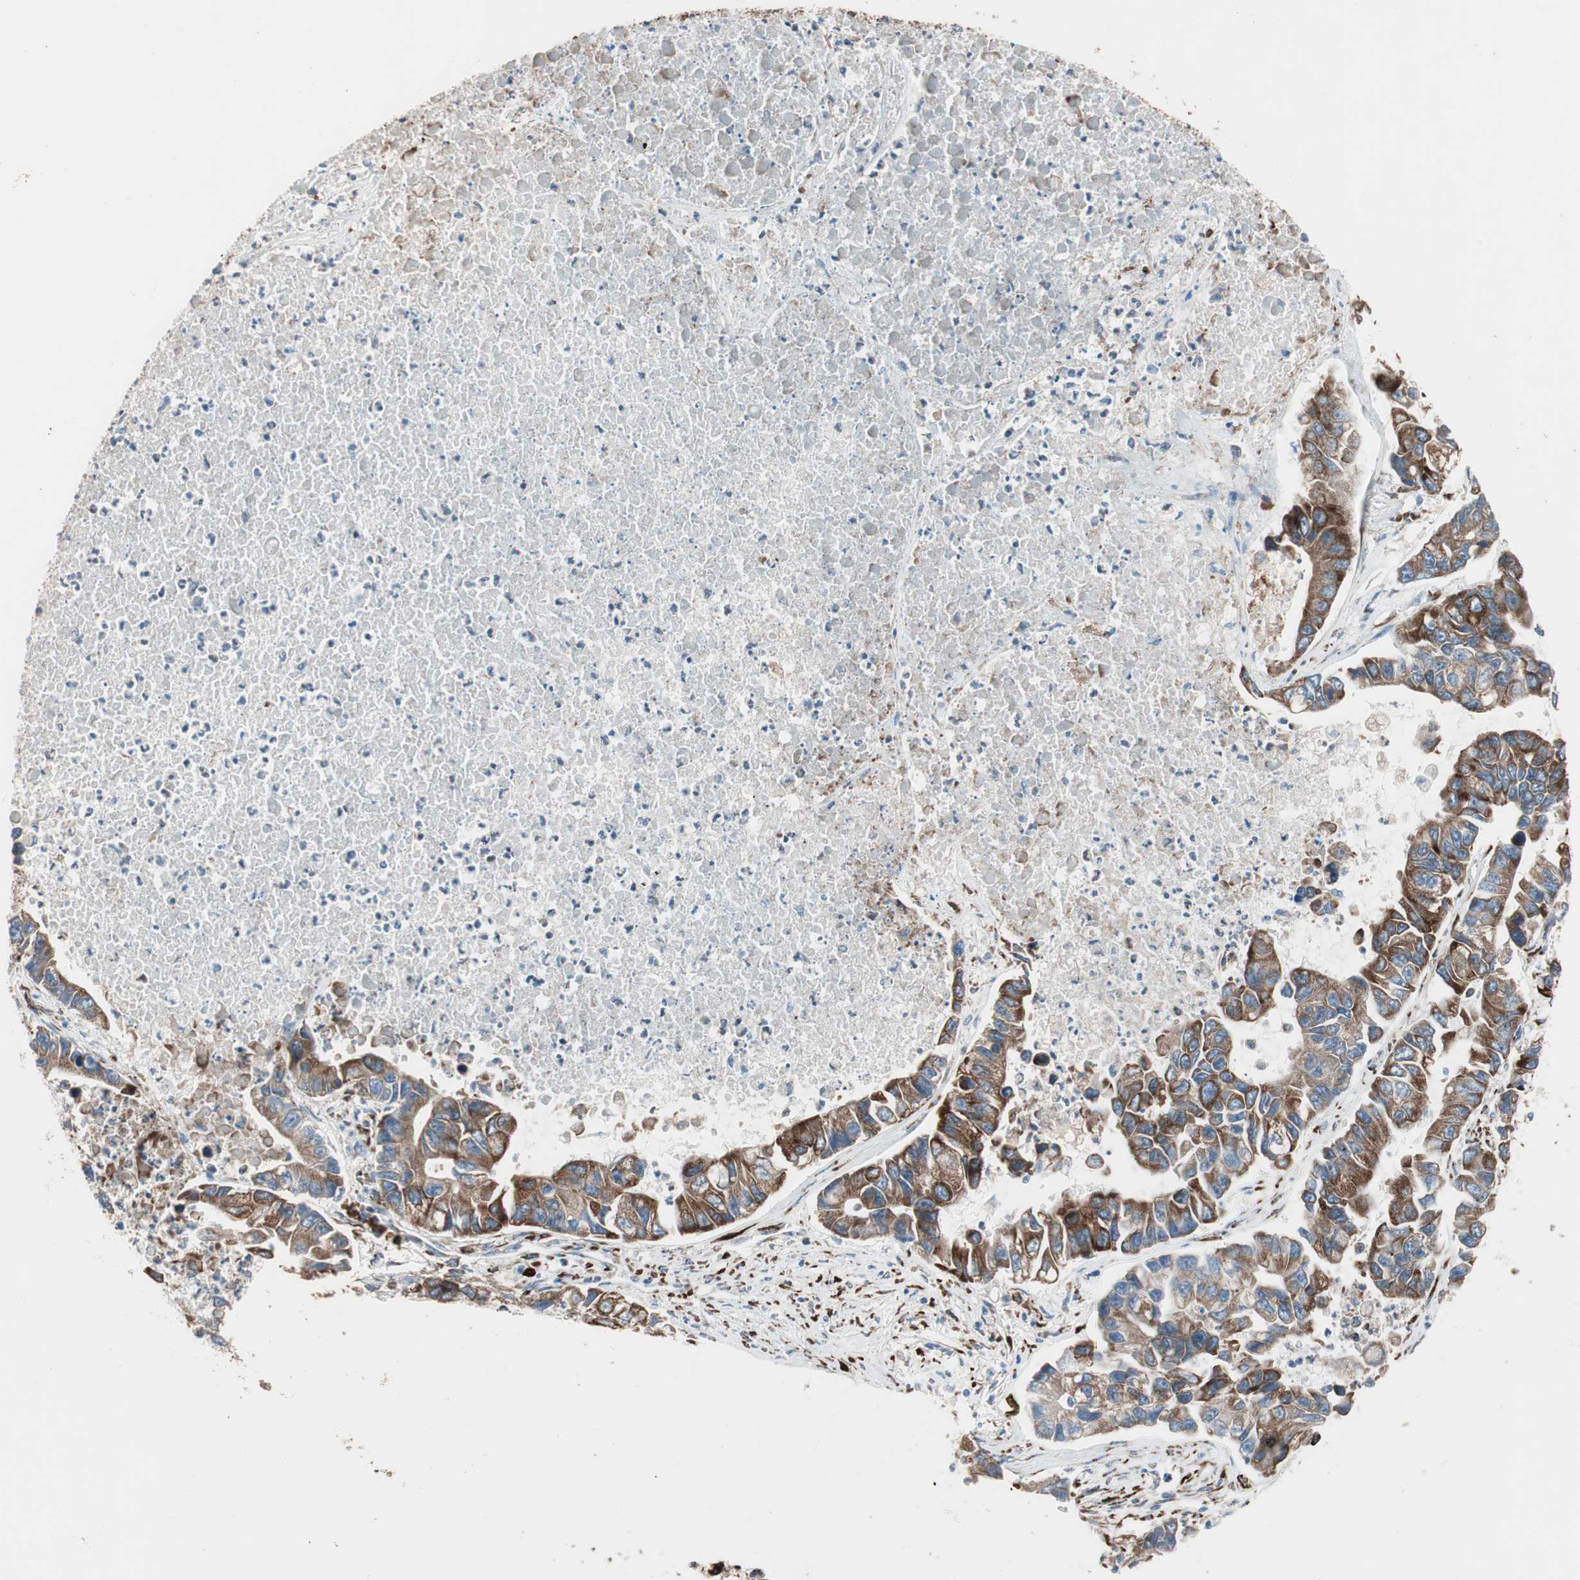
{"staining": {"intensity": "strong", "quantity": ">75%", "location": "cytoplasmic/membranous"}, "tissue": "lung cancer", "cell_type": "Tumor cells", "image_type": "cancer", "snomed": [{"axis": "morphology", "description": "Adenocarcinoma, NOS"}, {"axis": "topography", "description": "Lung"}], "caption": "Immunohistochemical staining of human adenocarcinoma (lung) exhibits high levels of strong cytoplasmic/membranous positivity in about >75% of tumor cells.", "gene": "P4HTM", "patient": {"sex": "female", "age": 51}}